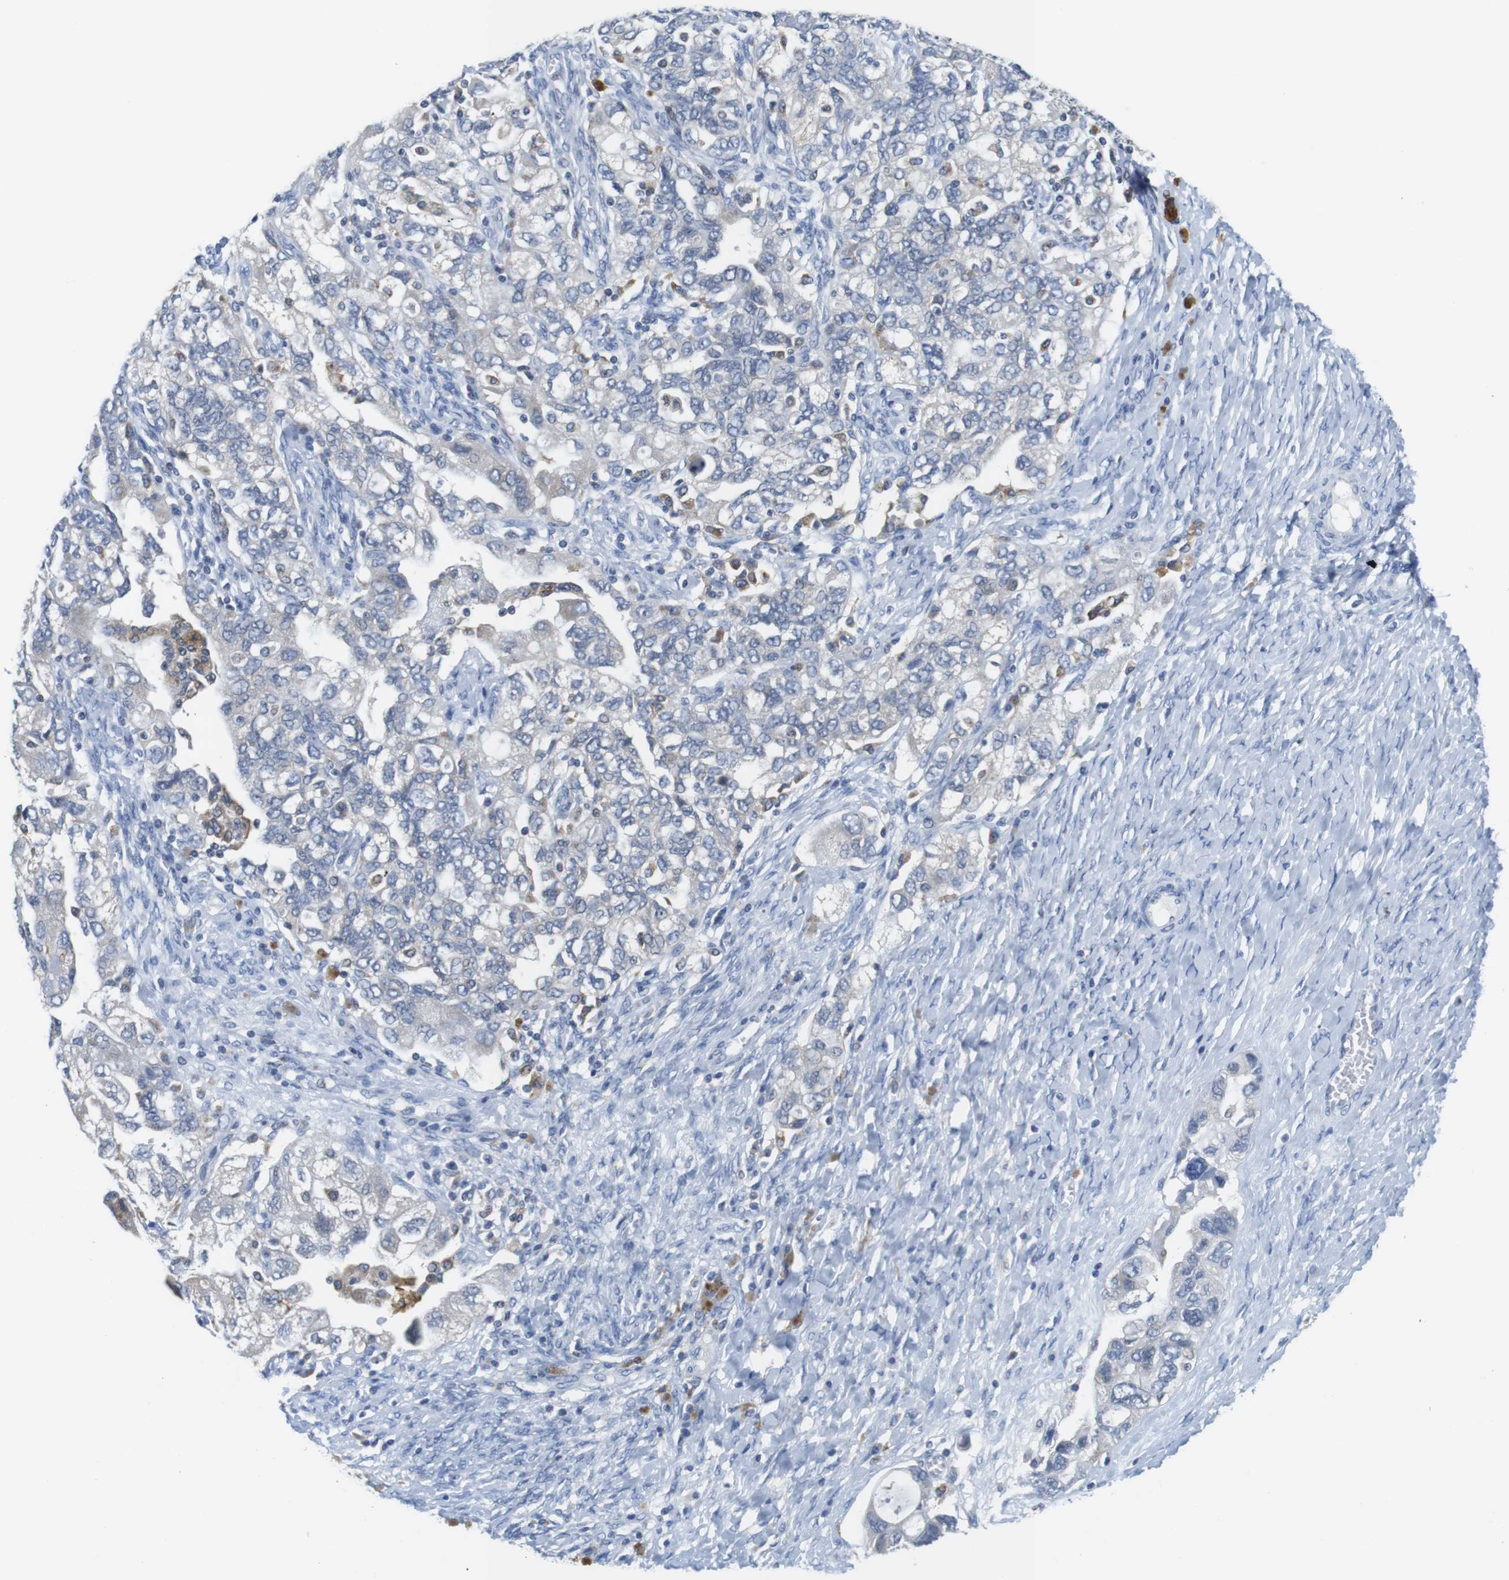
{"staining": {"intensity": "negative", "quantity": "none", "location": "none"}, "tissue": "ovarian cancer", "cell_type": "Tumor cells", "image_type": "cancer", "snomed": [{"axis": "morphology", "description": "Carcinoma, NOS"}, {"axis": "morphology", "description": "Cystadenocarcinoma, serous, NOS"}, {"axis": "topography", "description": "Ovary"}], "caption": "The immunohistochemistry photomicrograph has no significant positivity in tumor cells of ovarian cancer (carcinoma) tissue.", "gene": "CNGA2", "patient": {"sex": "female", "age": 69}}